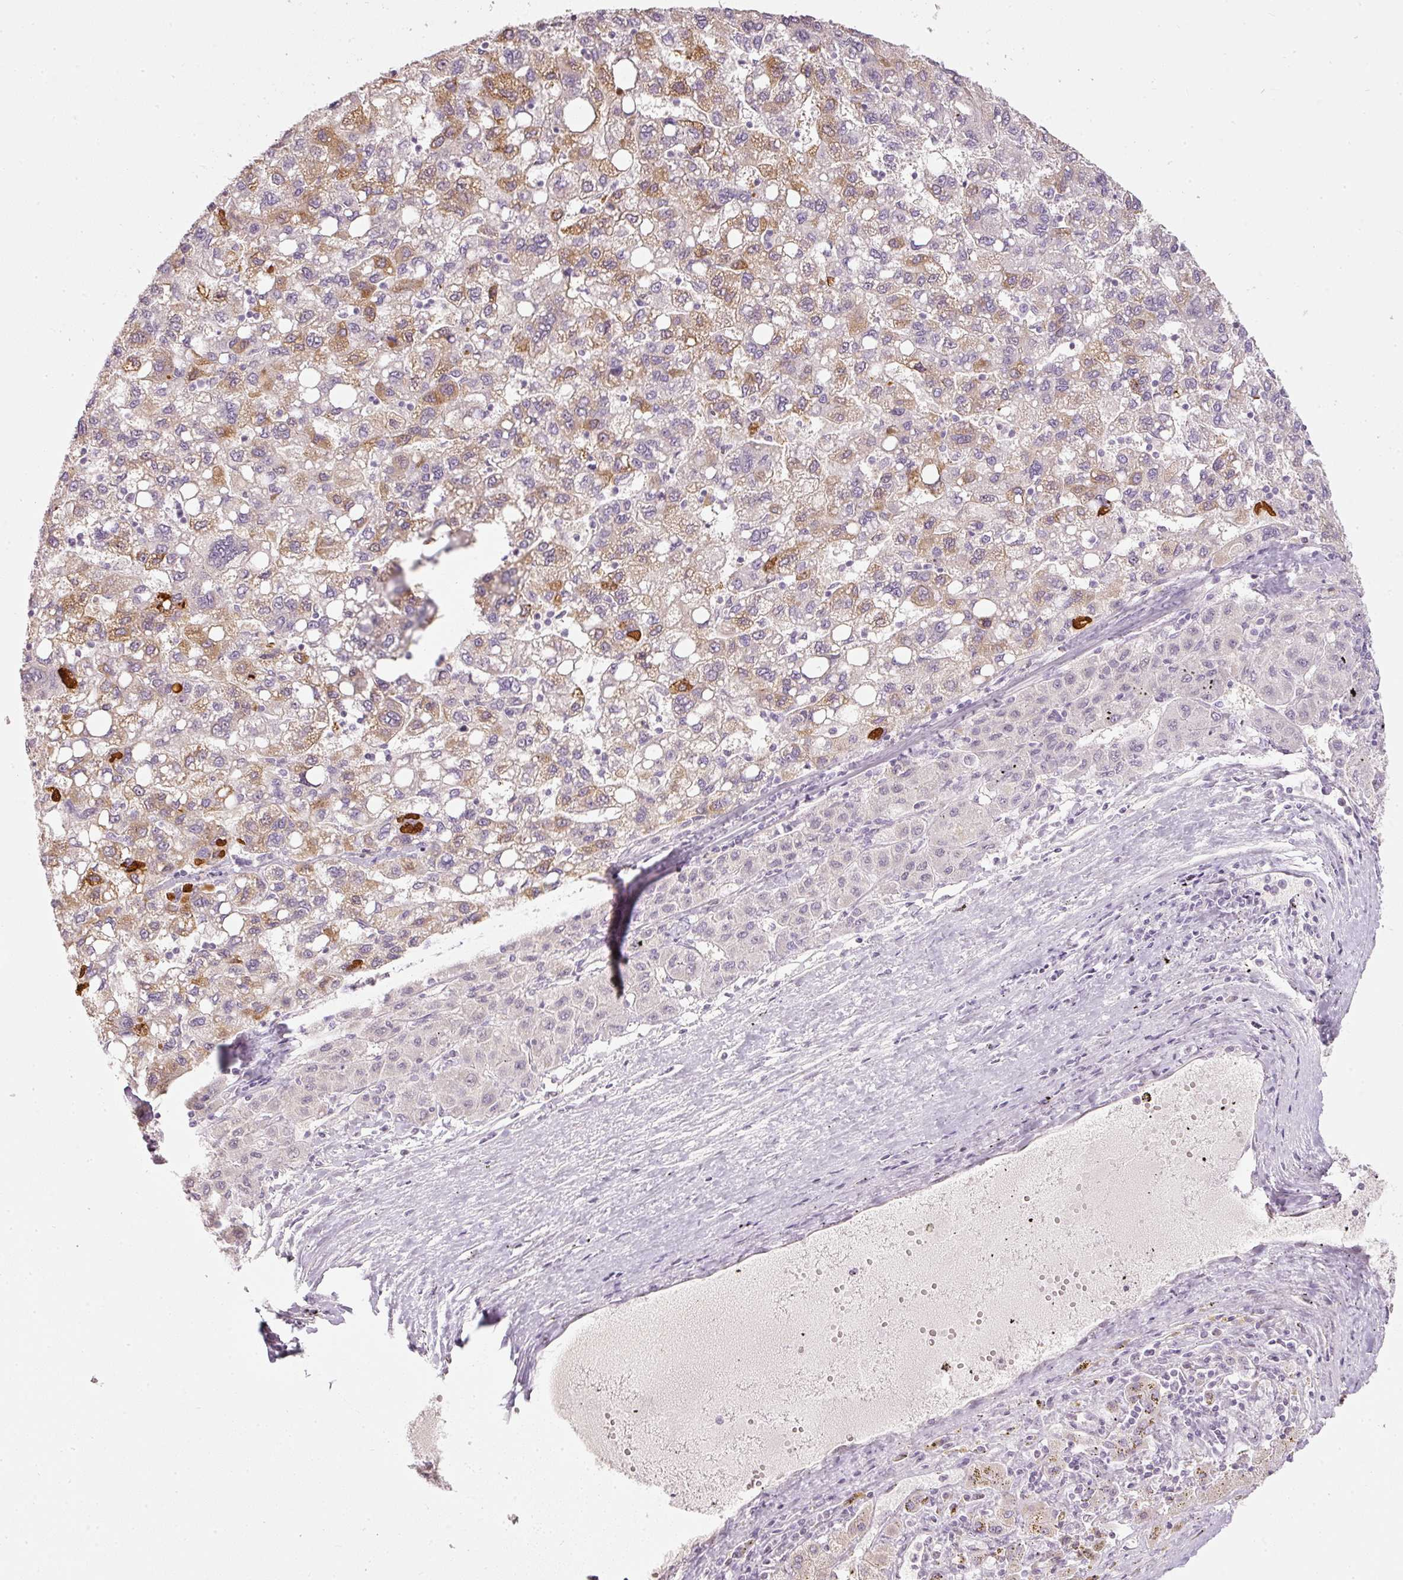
{"staining": {"intensity": "moderate", "quantity": "25%-75%", "location": "cytoplasmic/membranous"}, "tissue": "liver cancer", "cell_type": "Tumor cells", "image_type": "cancer", "snomed": [{"axis": "morphology", "description": "Carcinoma, Hepatocellular, NOS"}, {"axis": "topography", "description": "Liver"}], "caption": "Liver cancer (hepatocellular carcinoma) stained for a protein (brown) demonstrates moderate cytoplasmic/membranous positive expression in about 25%-75% of tumor cells.", "gene": "NRDE2", "patient": {"sex": "female", "age": 82}}